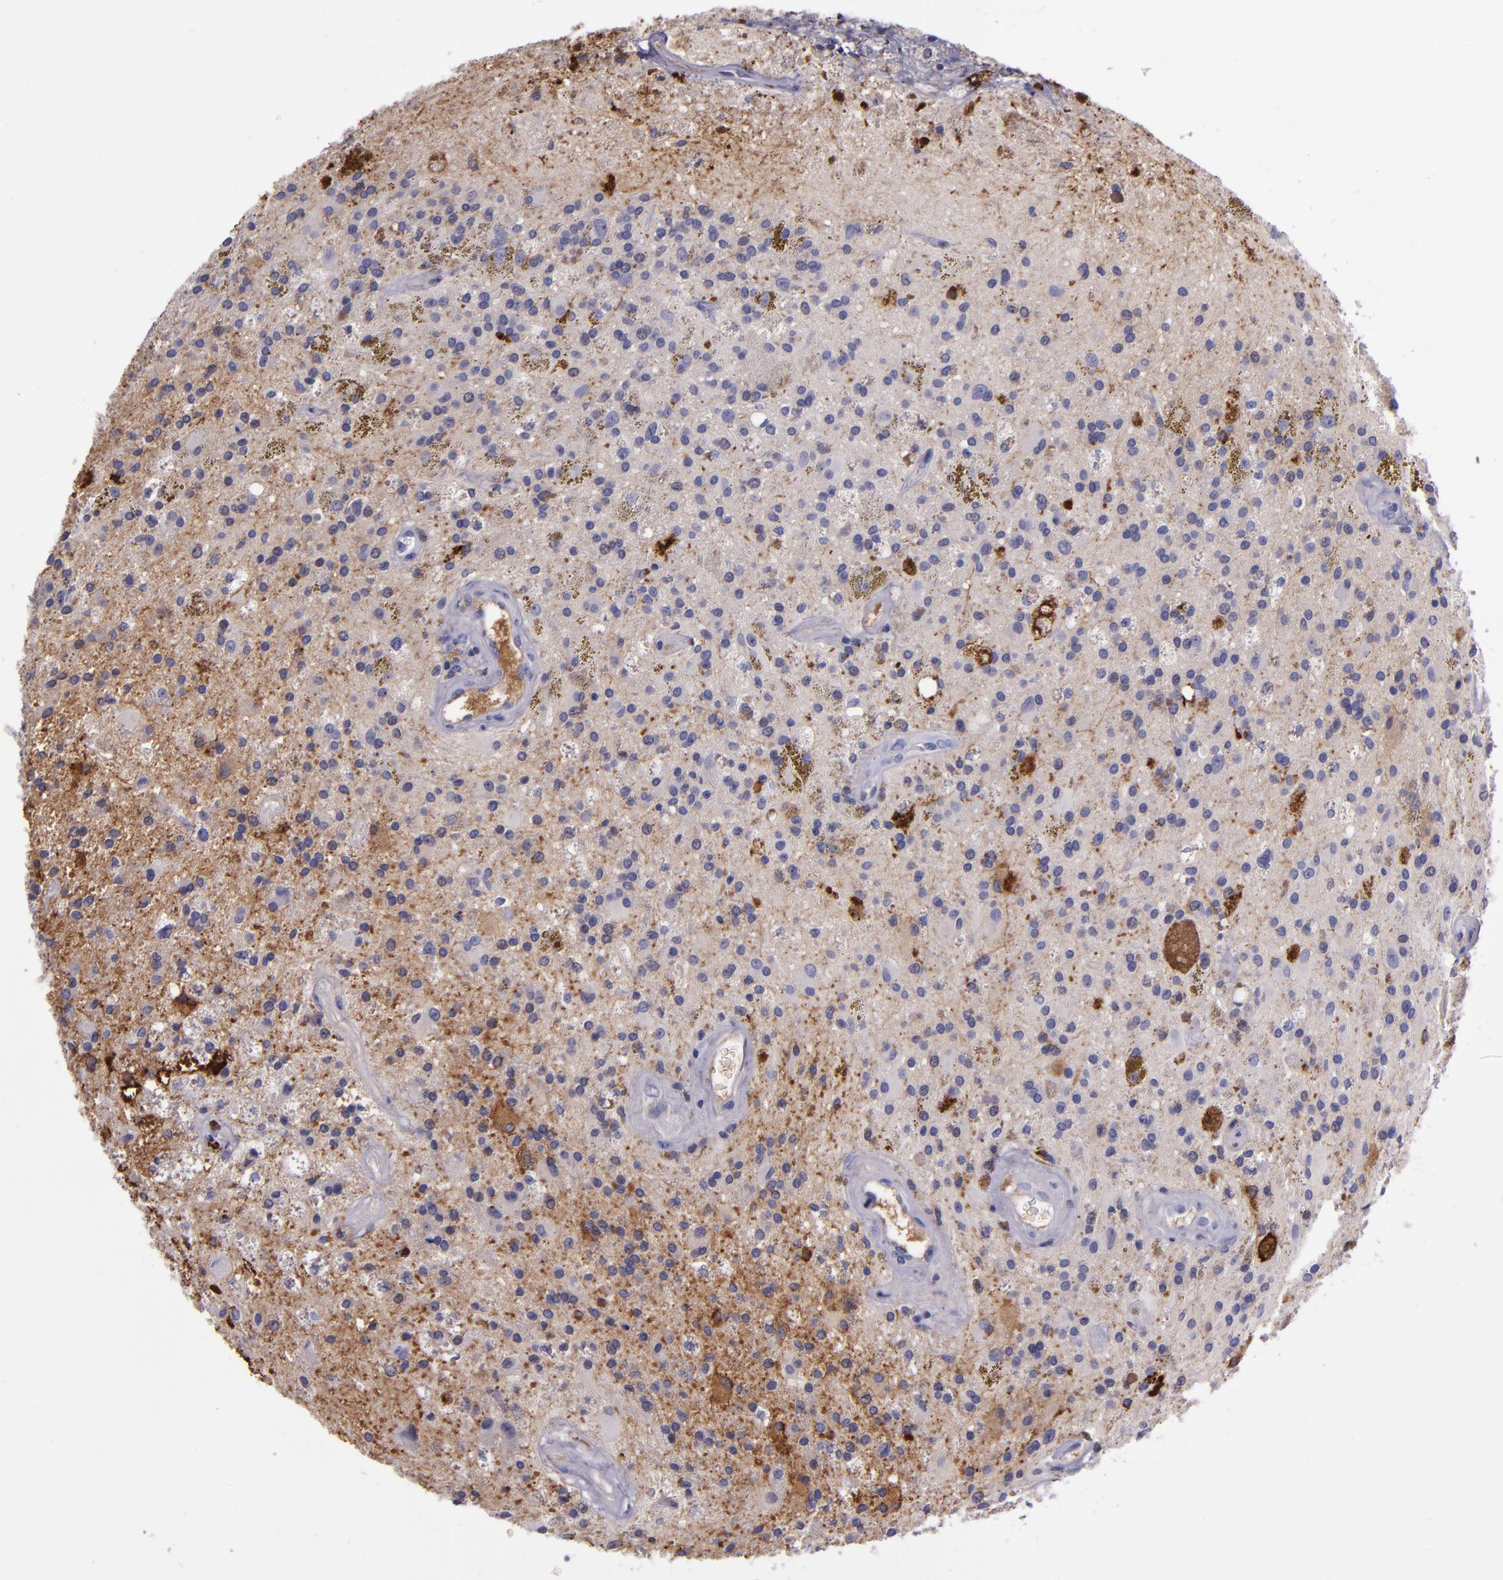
{"staining": {"intensity": "negative", "quantity": "none", "location": "none"}, "tissue": "glioma", "cell_type": "Tumor cells", "image_type": "cancer", "snomed": [{"axis": "morphology", "description": "Glioma, malignant, Low grade"}, {"axis": "topography", "description": "Brain"}], "caption": "Tumor cells are negative for protein expression in human malignant glioma (low-grade). The staining was performed using DAB to visualize the protein expression in brown, while the nuclei were stained in blue with hematoxylin (Magnification: 20x).", "gene": "APOH", "patient": {"sex": "male", "age": 58}}